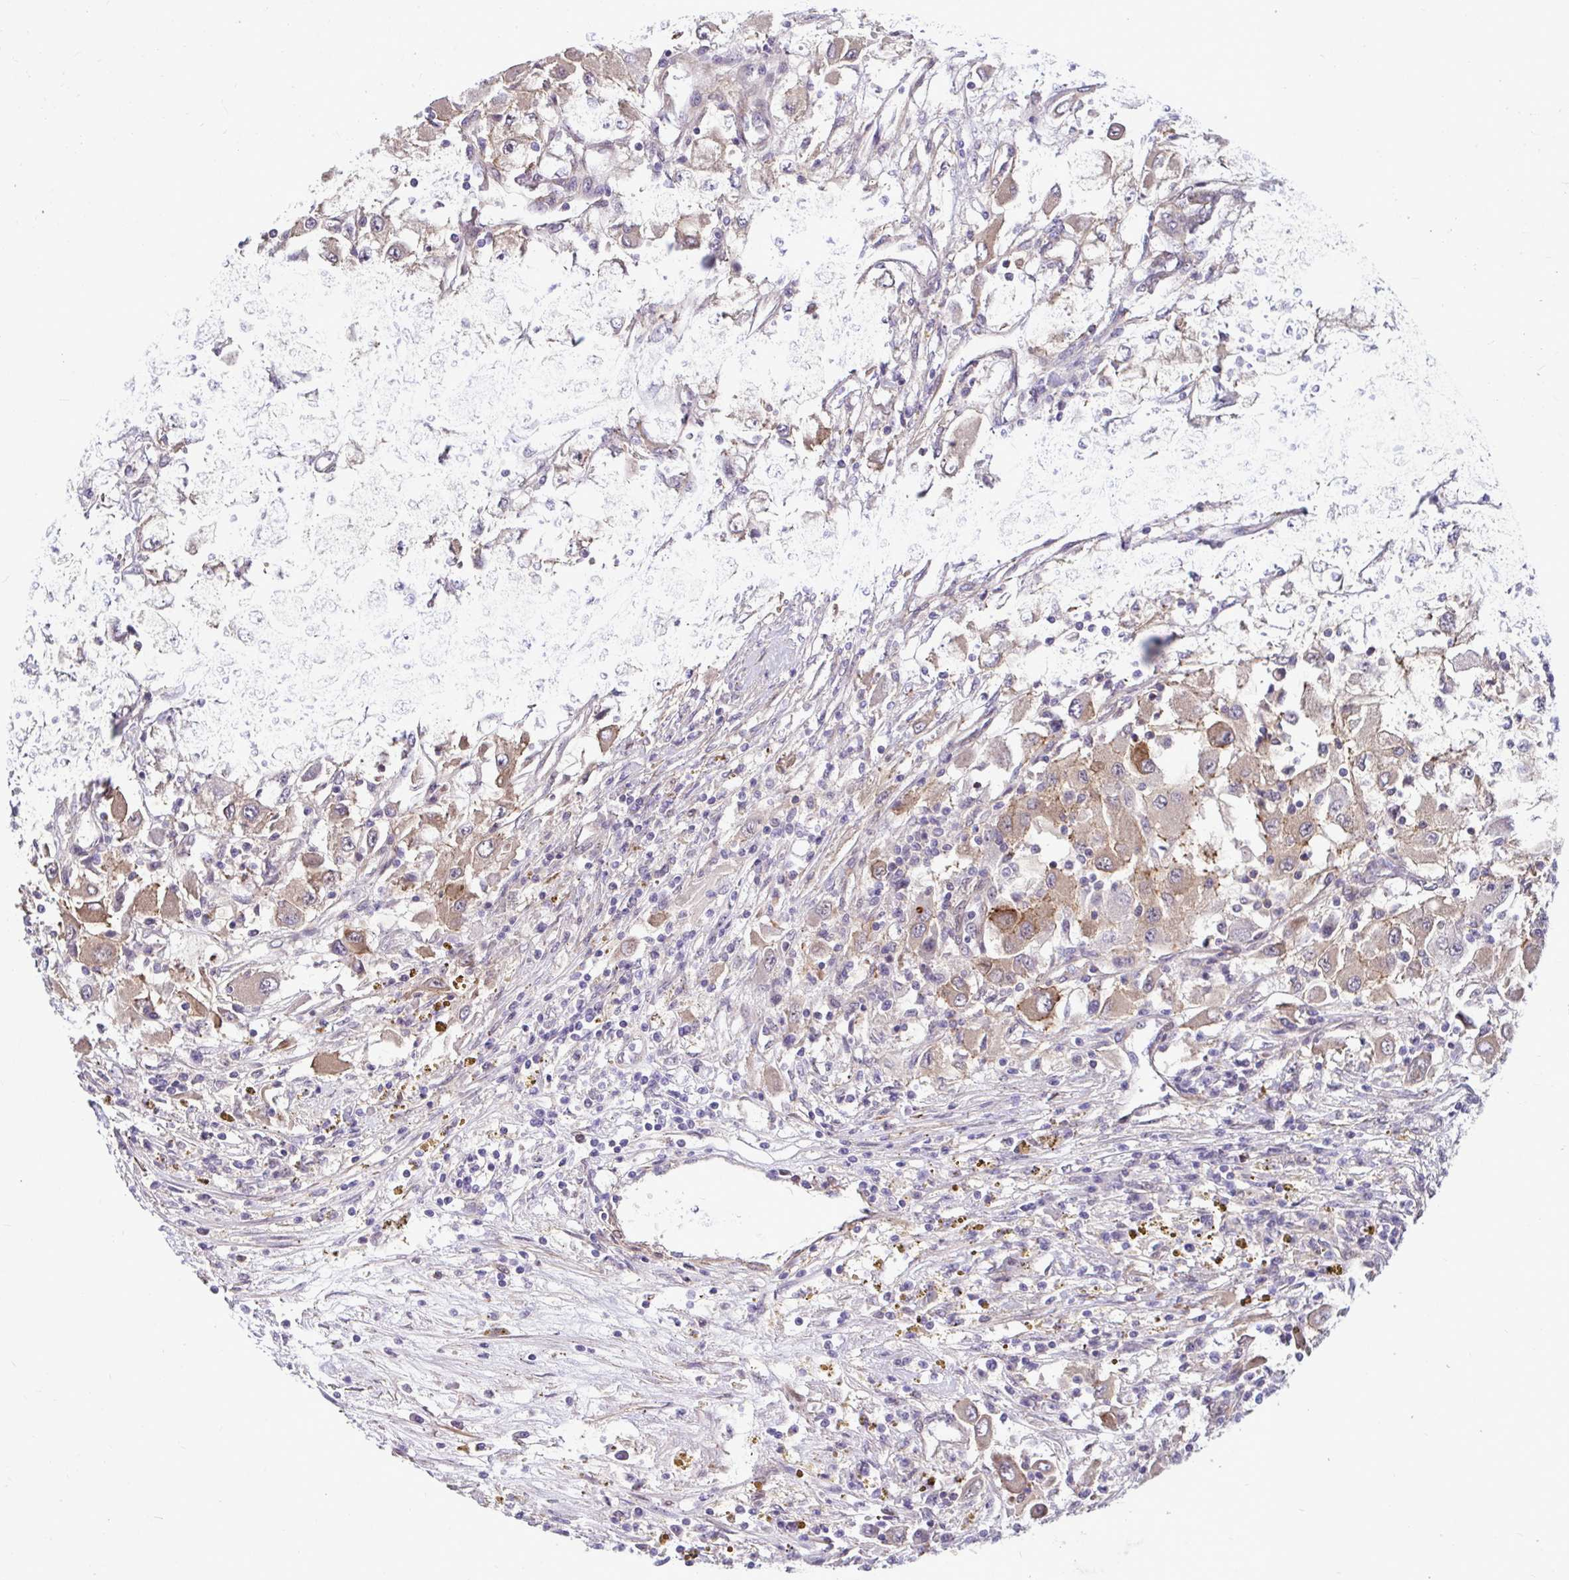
{"staining": {"intensity": "moderate", "quantity": "<25%", "location": "cytoplasmic/membranous"}, "tissue": "renal cancer", "cell_type": "Tumor cells", "image_type": "cancer", "snomed": [{"axis": "morphology", "description": "Adenocarcinoma, NOS"}, {"axis": "topography", "description": "Kidney"}], "caption": "Human renal adenocarcinoma stained with a protein marker demonstrates moderate staining in tumor cells.", "gene": "TRIP6", "patient": {"sex": "female", "age": 67}}